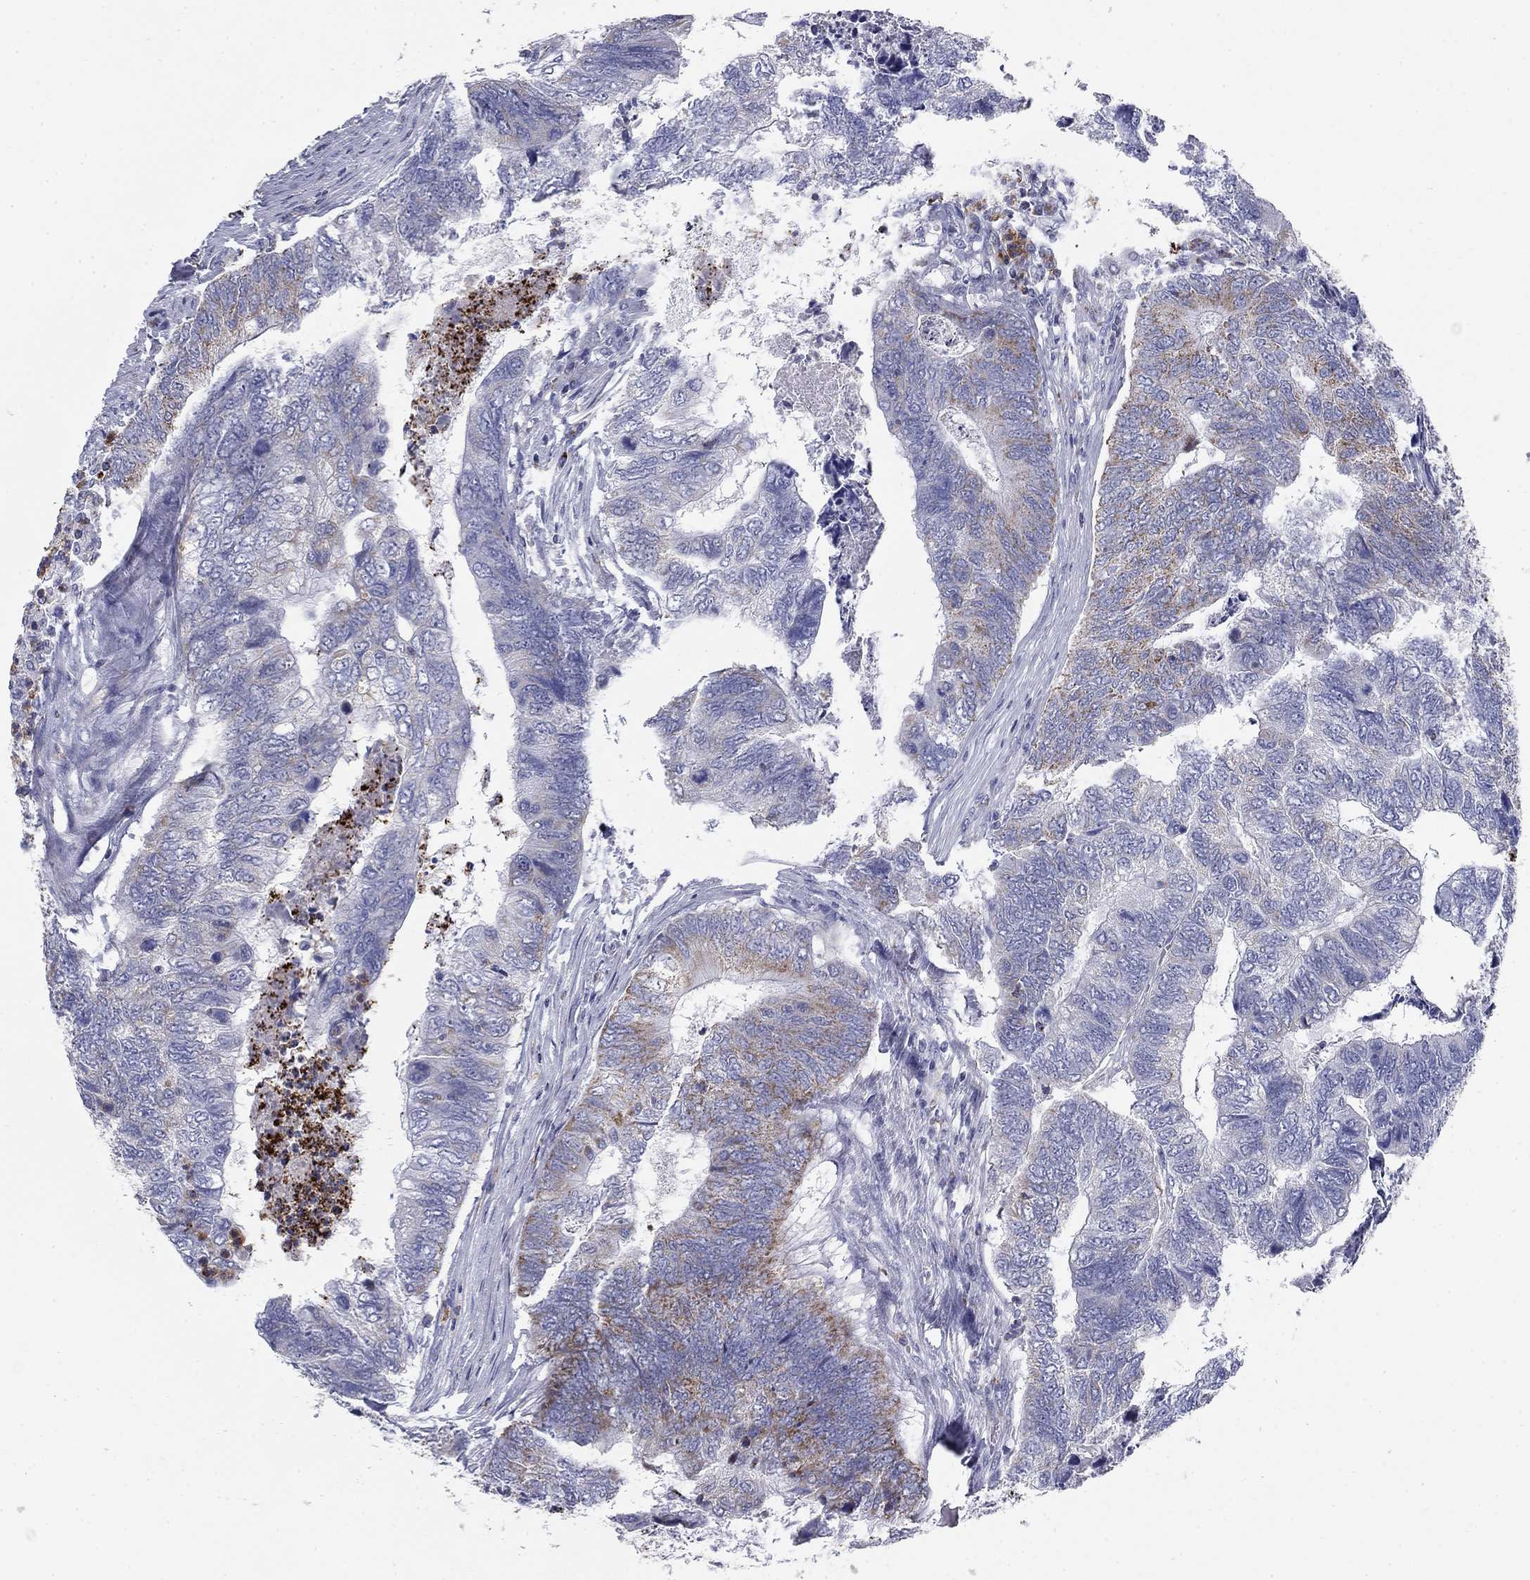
{"staining": {"intensity": "weak", "quantity": "<25%", "location": "cytoplasmic/membranous"}, "tissue": "colorectal cancer", "cell_type": "Tumor cells", "image_type": "cancer", "snomed": [{"axis": "morphology", "description": "Adenocarcinoma, NOS"}, {"axis": "topography", "description": "Colon"}], "caption": "This image is of colorectal adenocarcinoma stained with IHC to label a protein in brown with the nuclei are counter-stained blue. There is no positivity in tumor cells.", "gene": "NDUFA4L2", "patient": {"sex": "female", "age": 67}}